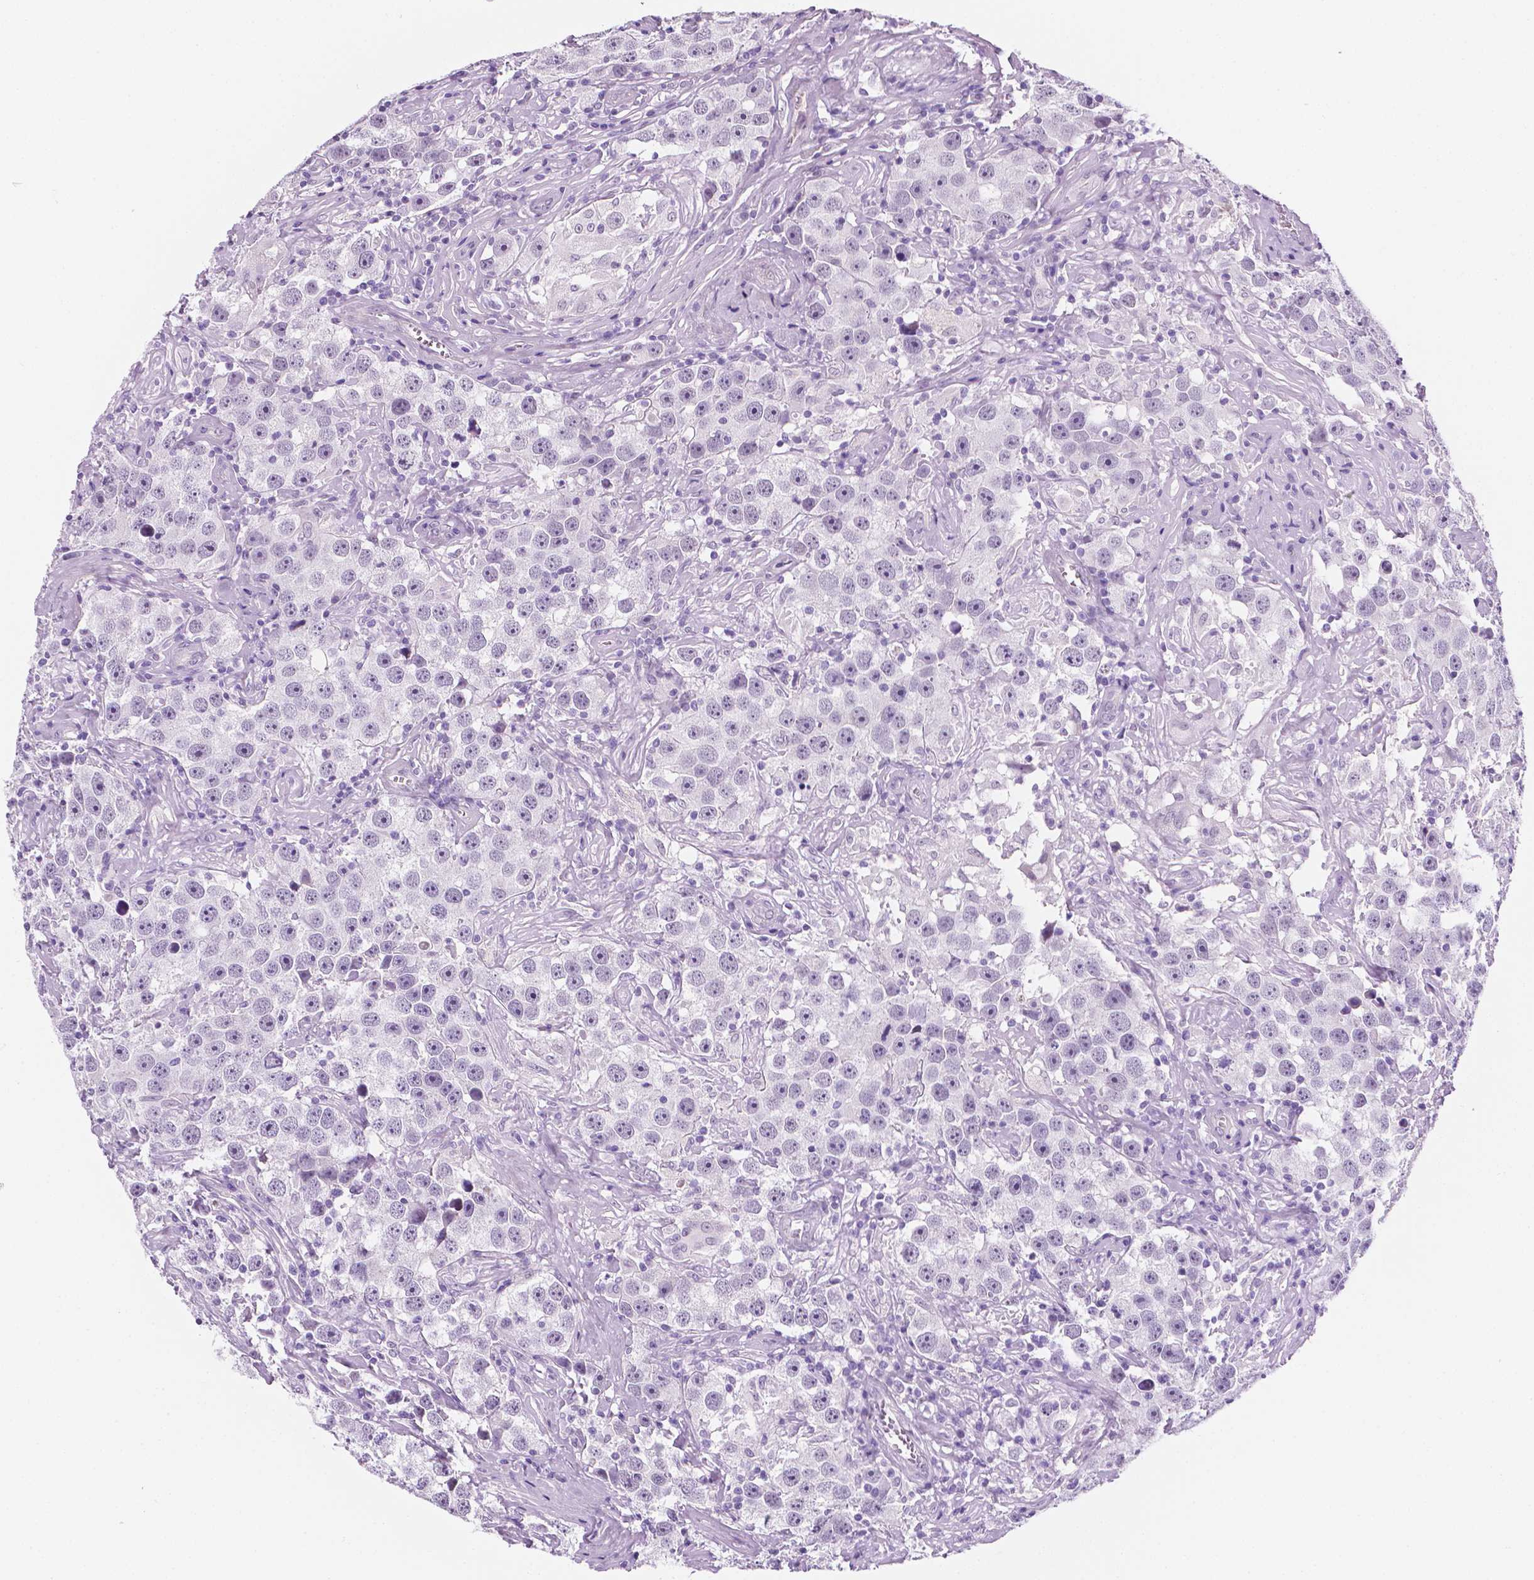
{"staining": {"intensity": "negative", "quantity": "none", "location": "none"}, "tissue": "testis cancer", "cell_type": "Tumor cells", "image_type": "cancer", "snomed": [{"axis": "morphology", "description": "Seminoma, NOS"}, {"axis": "topography", "description": "Testis"}], "caption": "IHC of human testis cancer displays no staining in tumor cells.", "gene": "PPL", "patient": {"sex": "male", "age": 49}}